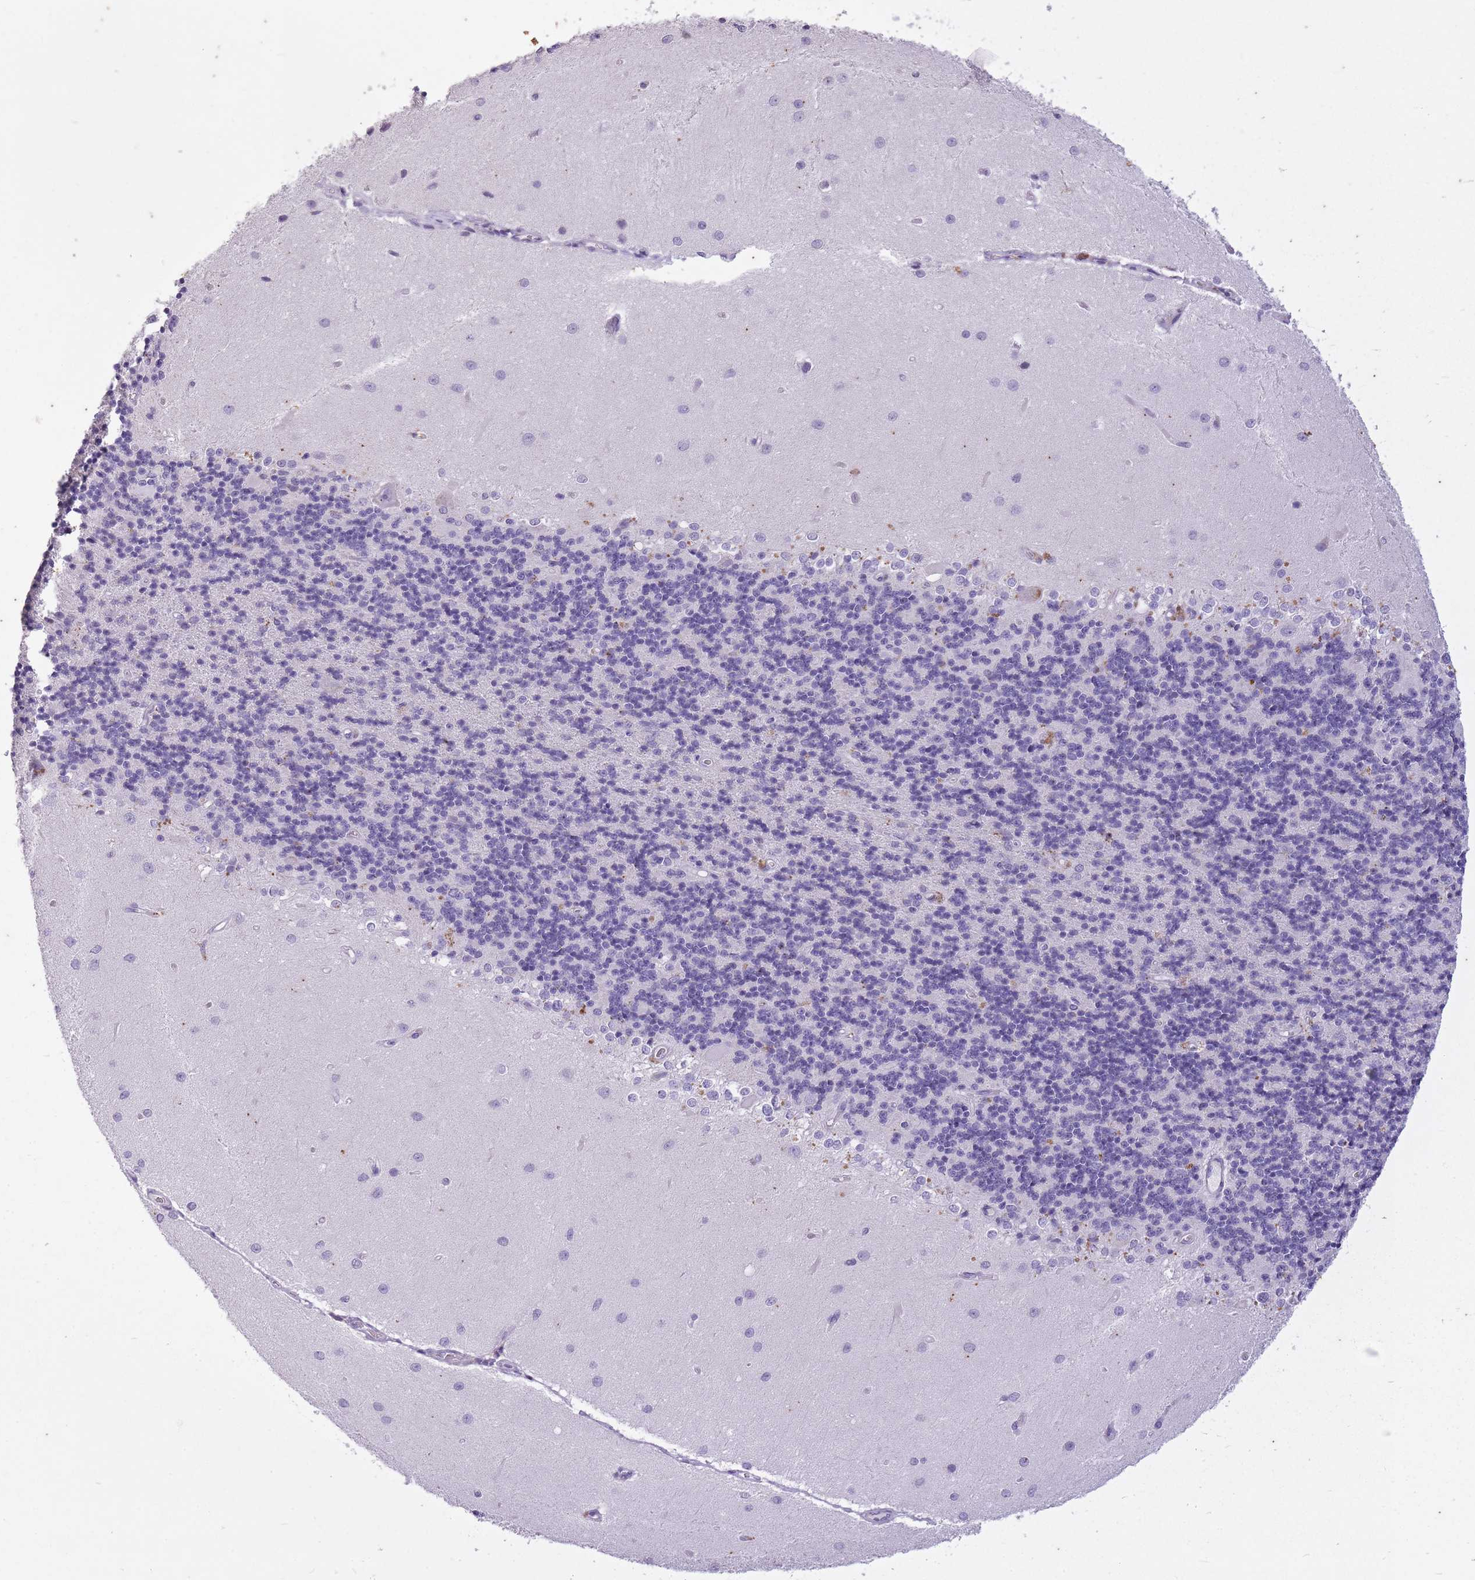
{"staining": {"intensity": "negative", "quantity": "none", "location": "none"}, "tissue": "cerebellum", "cell_type": "Cells in granular layer", "image_type": "normal", "snomed": [{"axis": "morphology", "description": "Normal tissue, NOS"}, {"axis": "topography", "description": "Cerebellum"}], "caption": "DAB (3,3'-diaminobenzidine) immunohistochemical staining of benign human cerebellum demonstrates no significant staining in cells in granular layer. Brightfield microscopy of immunohistochemistry (IHC) stained with DAB (brown) and hematoxylin (blue), captured at high magnification.", "gene": "CNTNAP3B", "patient": {"sex": "female", "age": 29}}